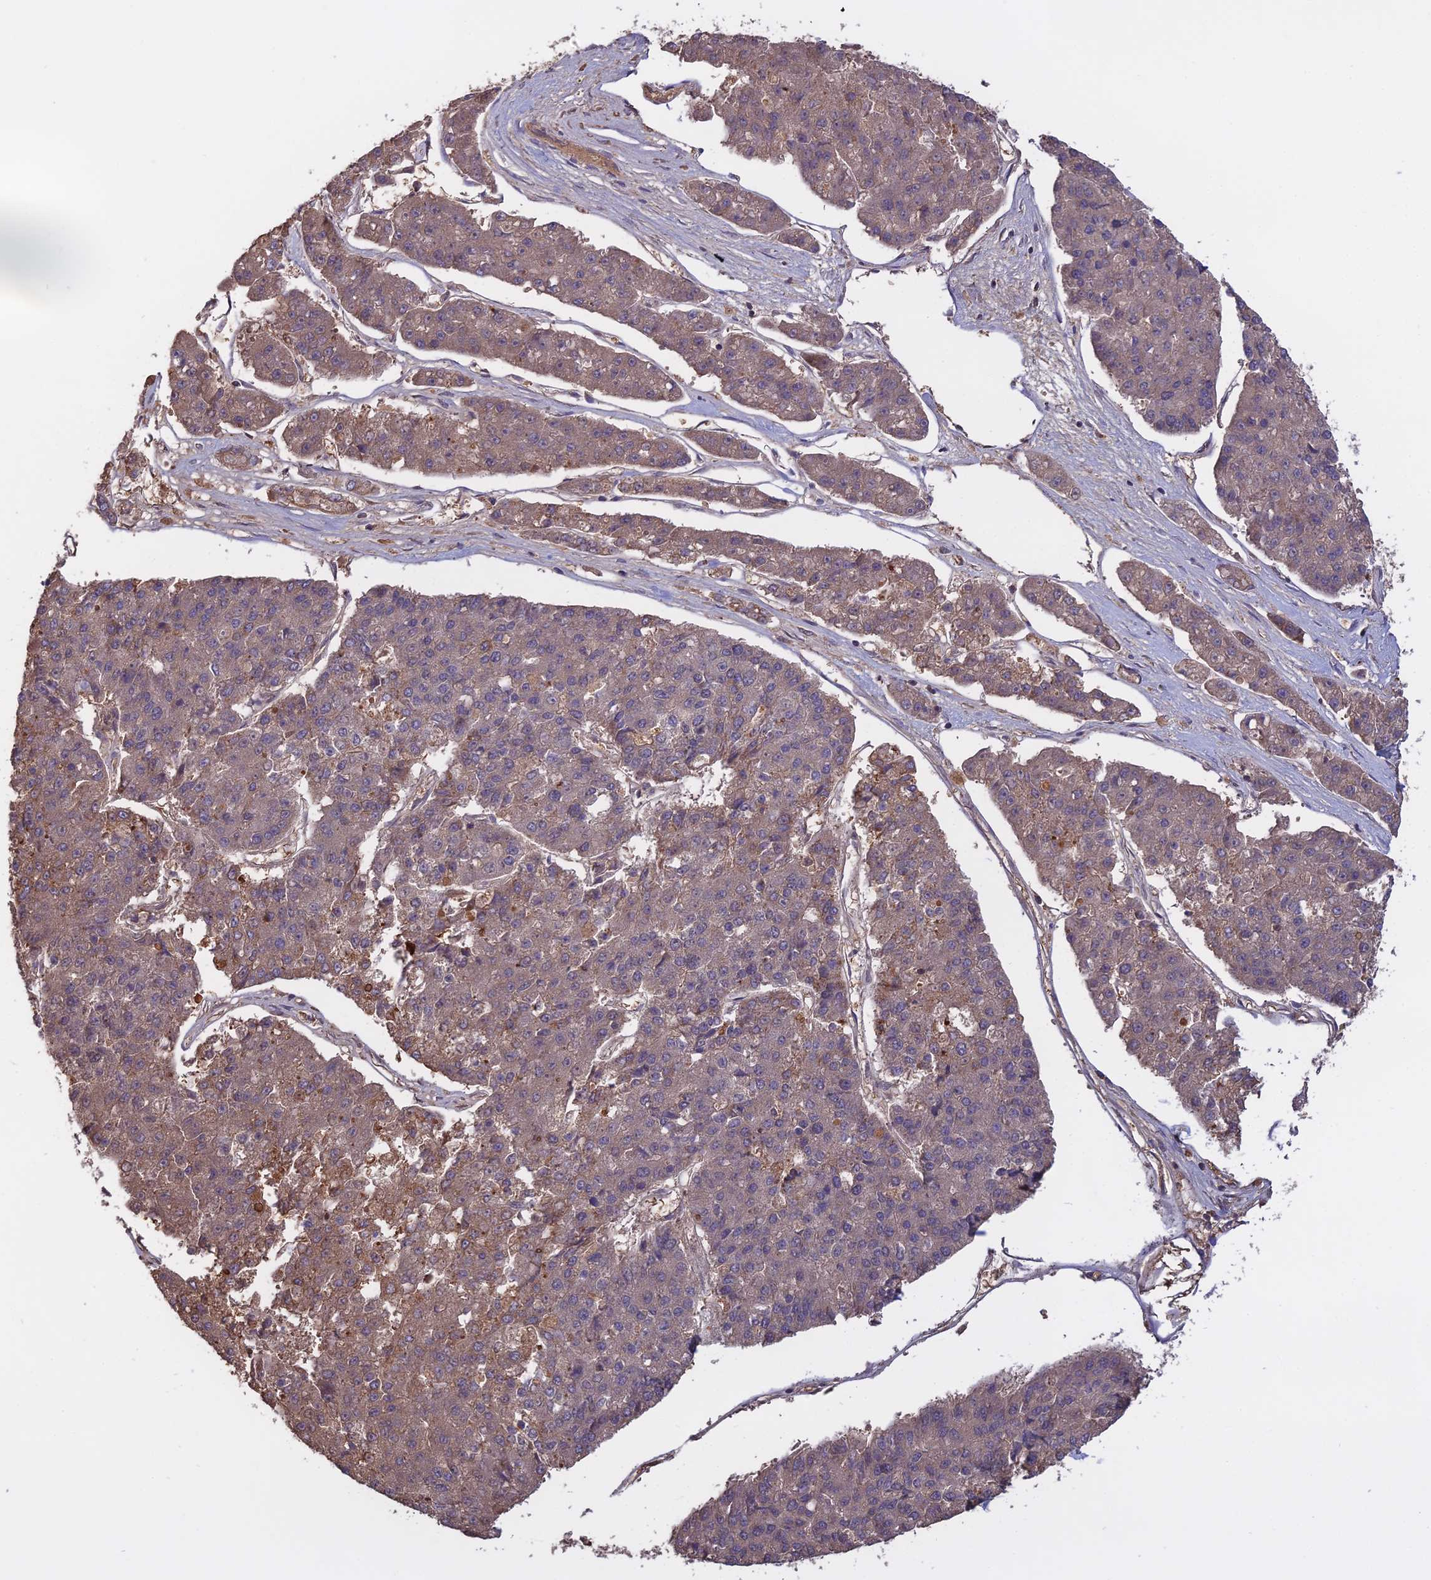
{"staining": {"intensity": "weak", "quantity": "25%-75%", "location": "cytoplasmic/membranous"}, "tissue": "pancreatic cancer", "cell_type": "Tumor cells", "image_type": "cancer", "snomed": [{"axis": "morphology", "description": "Adenocarcinoma, NOS"}, {"axis": "topography", "description": "Pancreas"}], "caption": "Protein positivity by IHC shows weak cytoplasmic/membranous expression in approximately 25%-75% of tumor cells in pancreatic cancer (adenocarcinoma). The protein is stained brown, and the nuclei are stained in blue (DAB (3,3'-diaminobenzidine) IHC with brightfield microscopy, high magnification).", "gene": "GALR2", "patient": {"sex": "male", "age": 50}}